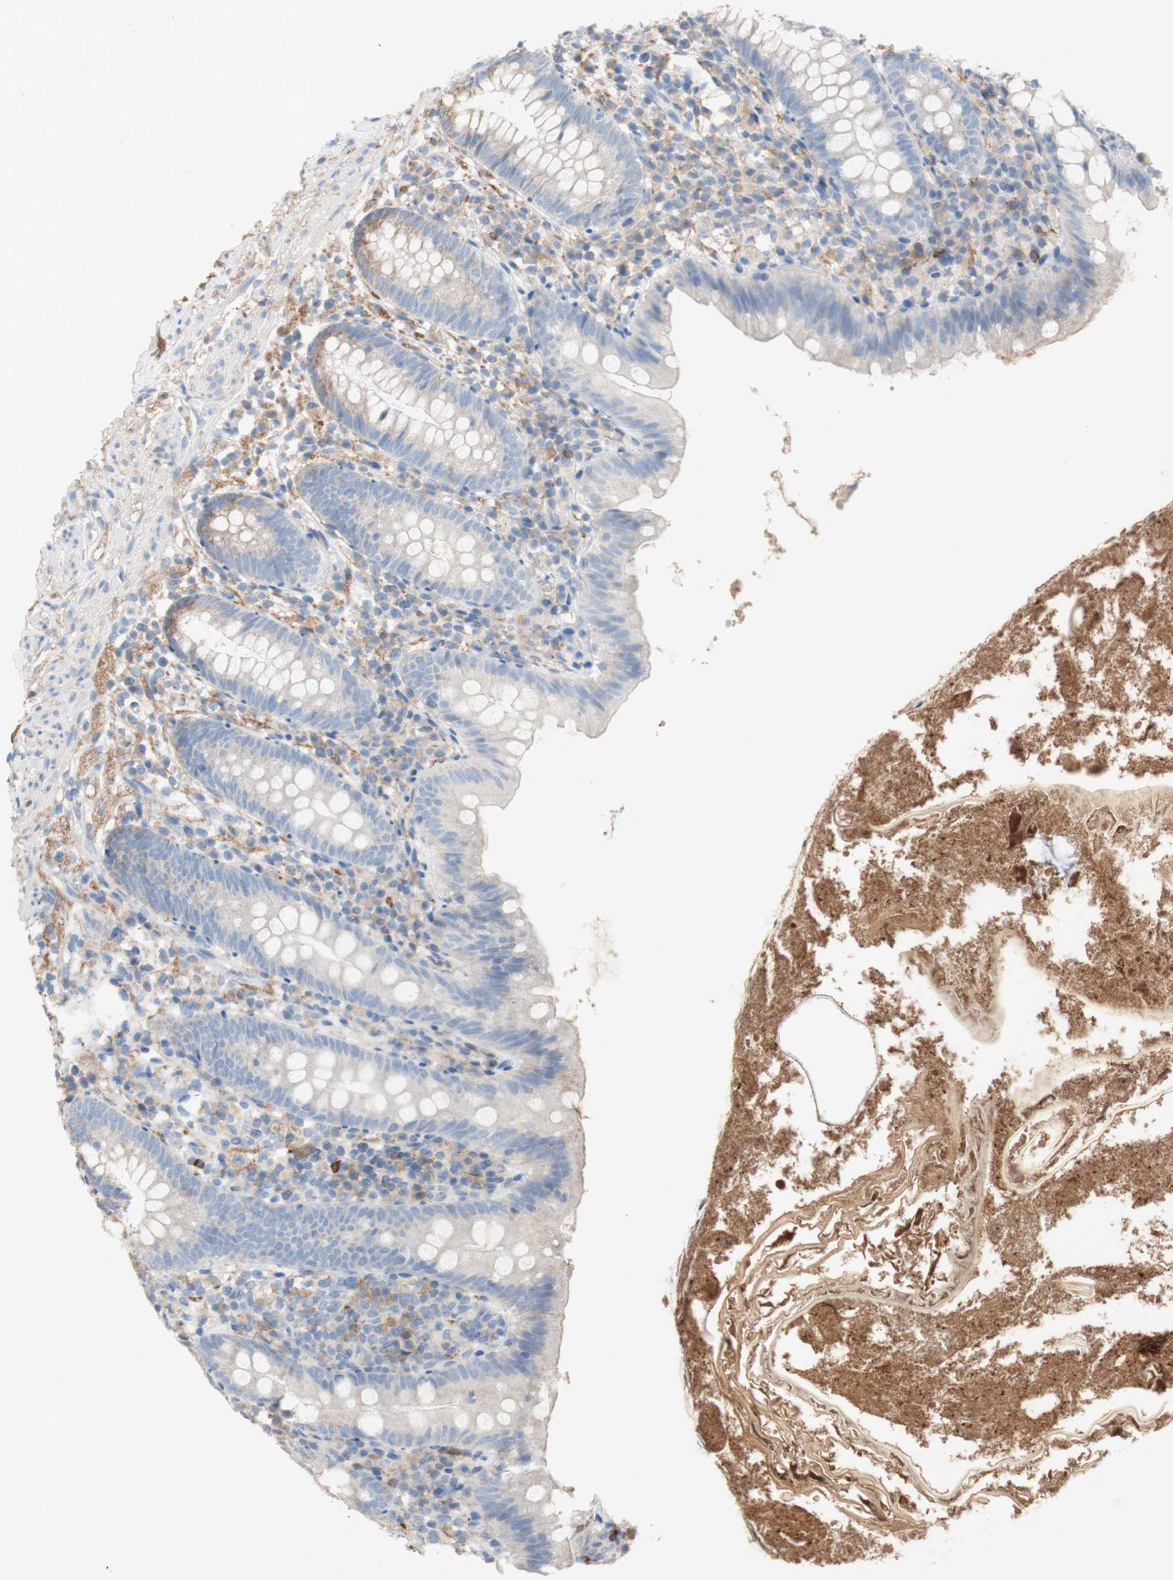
{"staining": {"intensity": "weak", "quantity": ">75%", "location": "cytoplasmic/membranous"}, "tissue": "appendix", "cell_type": "Glandular cells", "image_type": "normal", "snomed": [{"axis": "morphology", "description": "Normal tissue, NOS"}, {"axis": "topography", "description": "Appendix"}], "caption": "Unremarkable appendix displays weak cytoplasmic/membranous expression in approximately >75% of glandular cells (brown staining indicates protein expression, while blue staining denotes nuclei)..", "gene": "PACSIN1", "patient": {"sex": "male", "age": 52}}